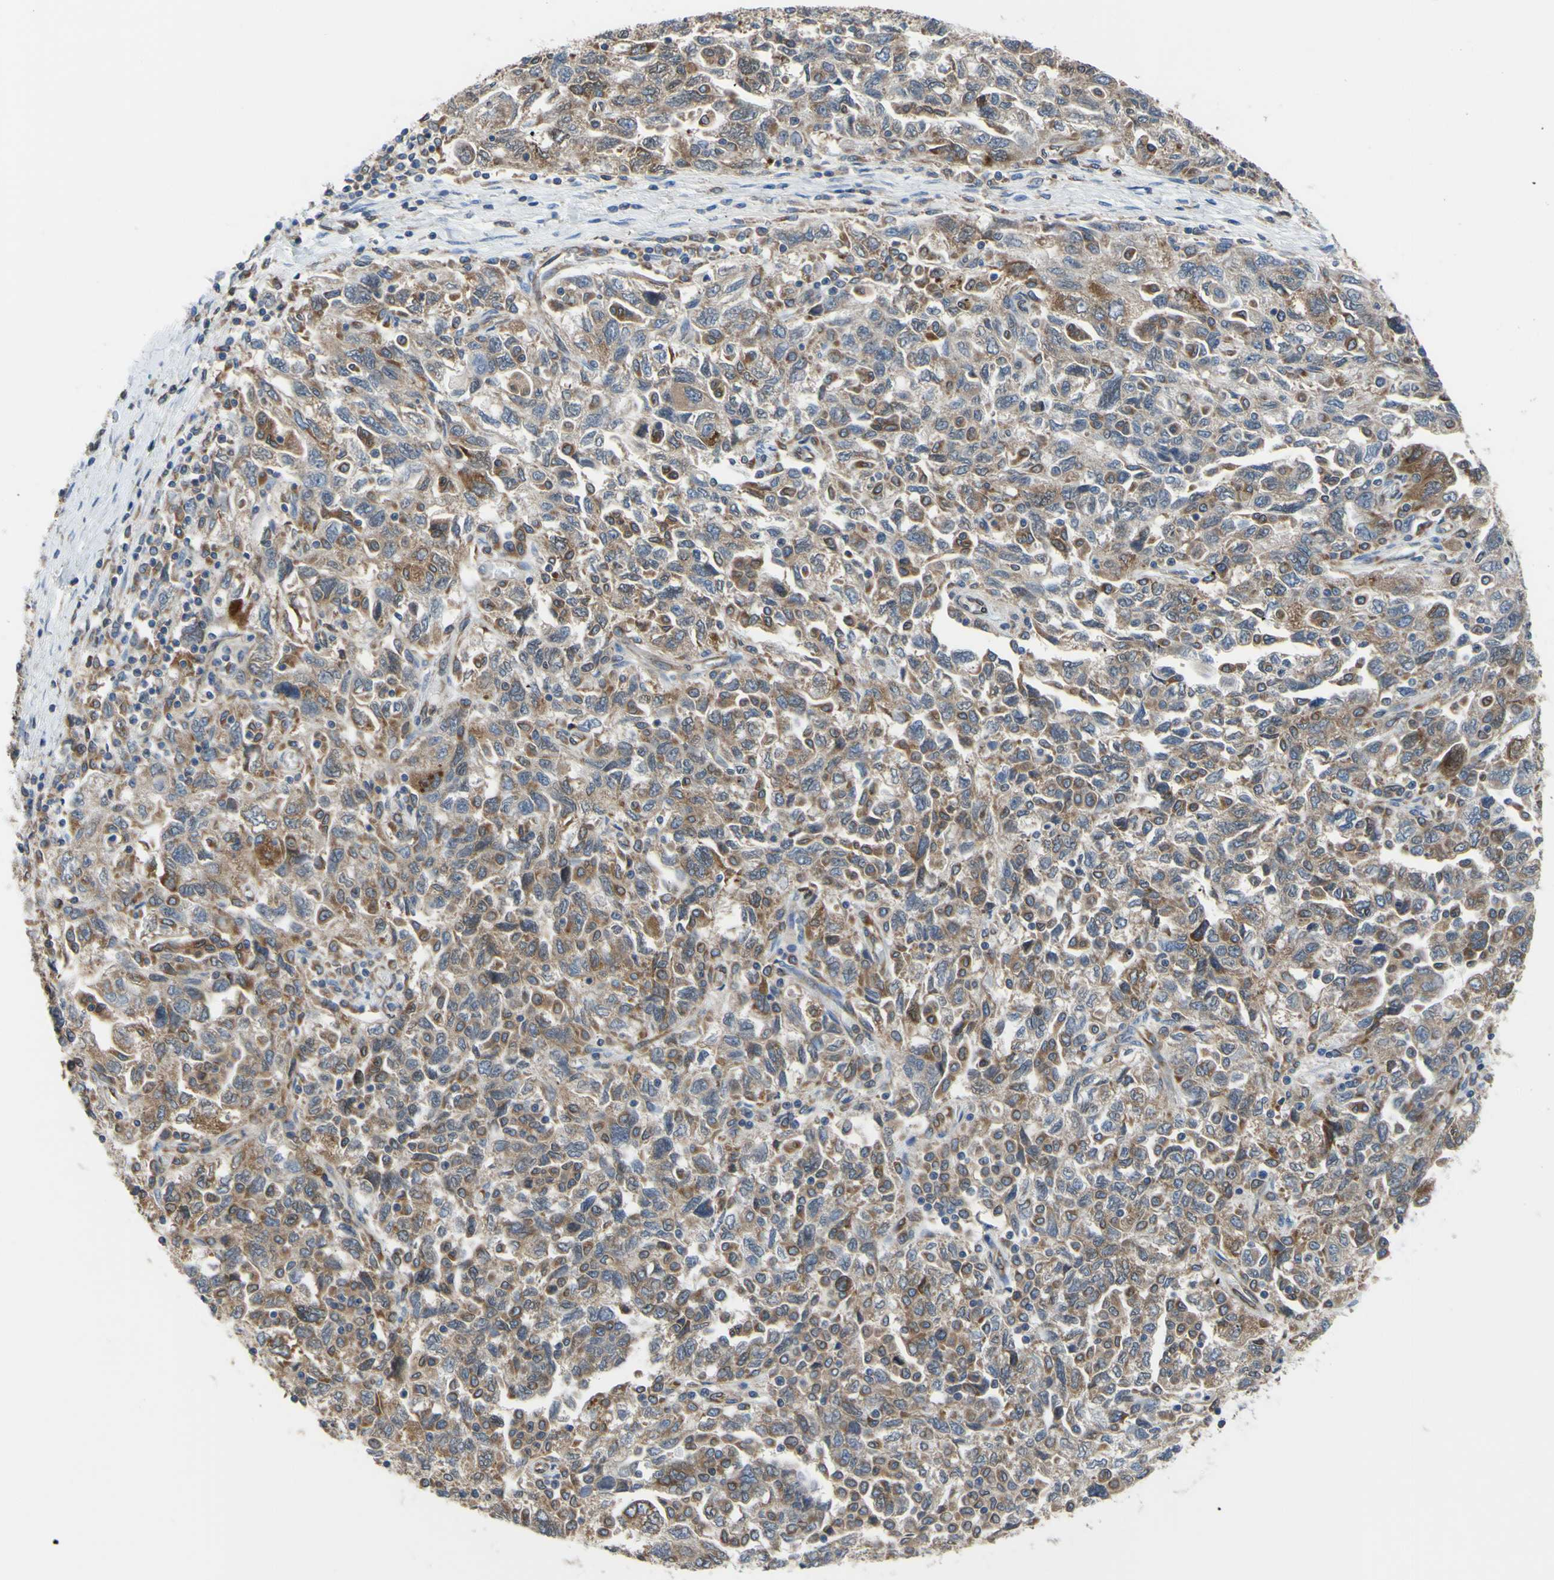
{"staining": {"intensity": "moderate", "quantity": ">75%", "location": "cytoplasmic/membranous"}, "tissue": "ovarian cancer", "cell_type": "Tumor cells", "image_type": "cancer", "snomed": [{"axis": "morphology", "description": "Carcinoma, NOS"}, {"axis": "morphology", "description": "Cystadenocarcinoma, serous, NOS"}, {"axis": "topography", "description": "Ovary"}], "caption": "High-power microscopy captured an IHC photomicrograph of carcinoma (ovarian), revealing moderate cytoplasmic/membranous positivity in about >75% of tumor cells. The staining was performed using DAB (3,3'-diaminobenzidine), with brown indicating positive protein expression. Nuclei are stained blue with hematoxylin.", "gene": "MGST2", "patient": {"sex": "female", "age": 69}}